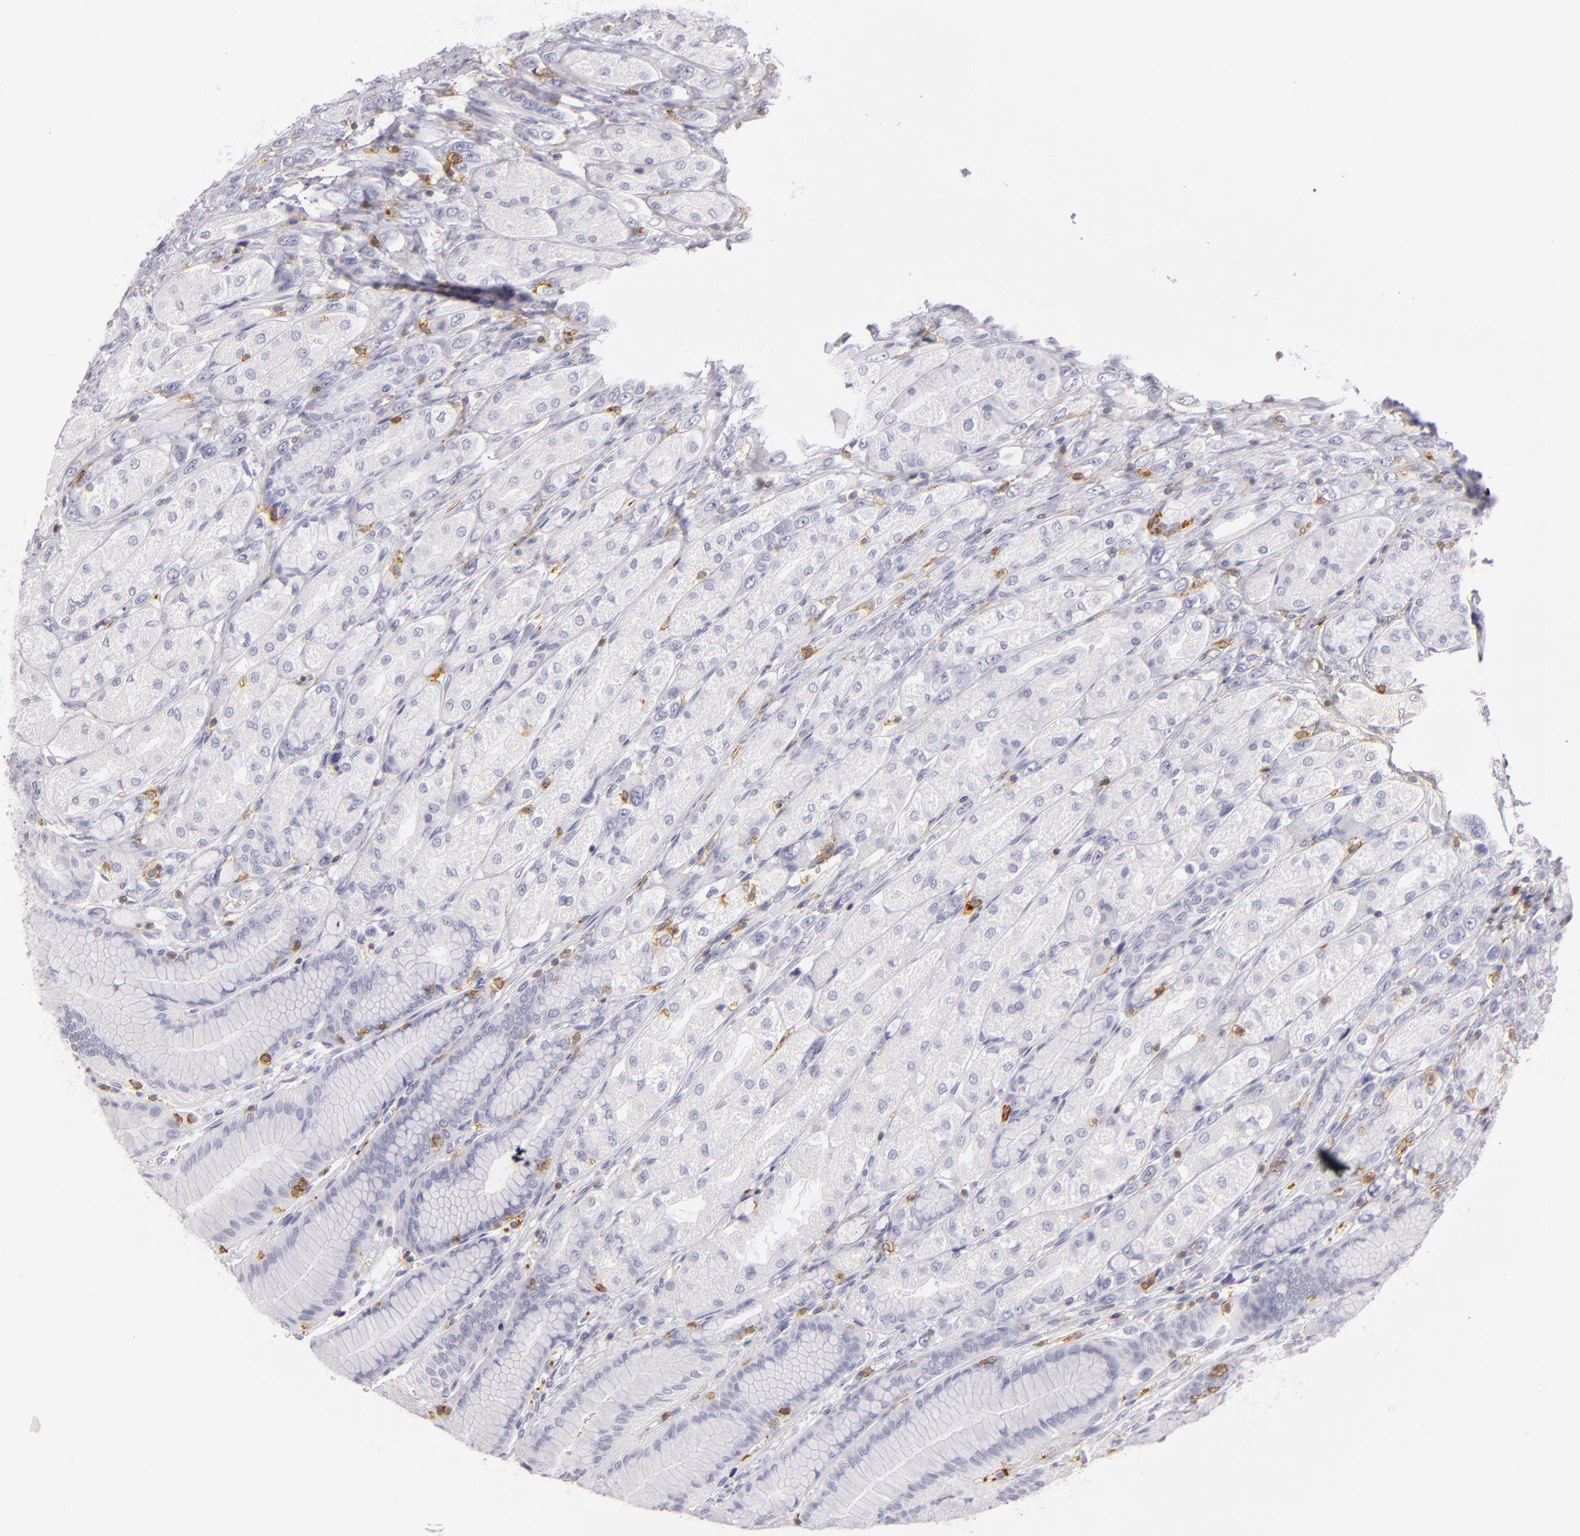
{"staining": {"intensity": "negative", "quantity": "none", "location": "none"}, "tissue": "stomach", "cell_type": "Glandular cells", "image_type": "normal", "snomed": [{"axis": "morphology", "description": "Normal tissue, NOS"}, {"axis": "morphology", "description": "Adenocarcinoma, NOS"}, {"axis": "topography", "description": "Stomach"}, {"axis": "topography", "description": "Stomach, lower"}], "caption": "This image is of benign stomach stained with IHC to label a protein in brown with the nuclei are counter-stained blue. There is no positivity in glandular cells.", "gene": "LAT", "patient": {"sex": "female", "age": 65}}